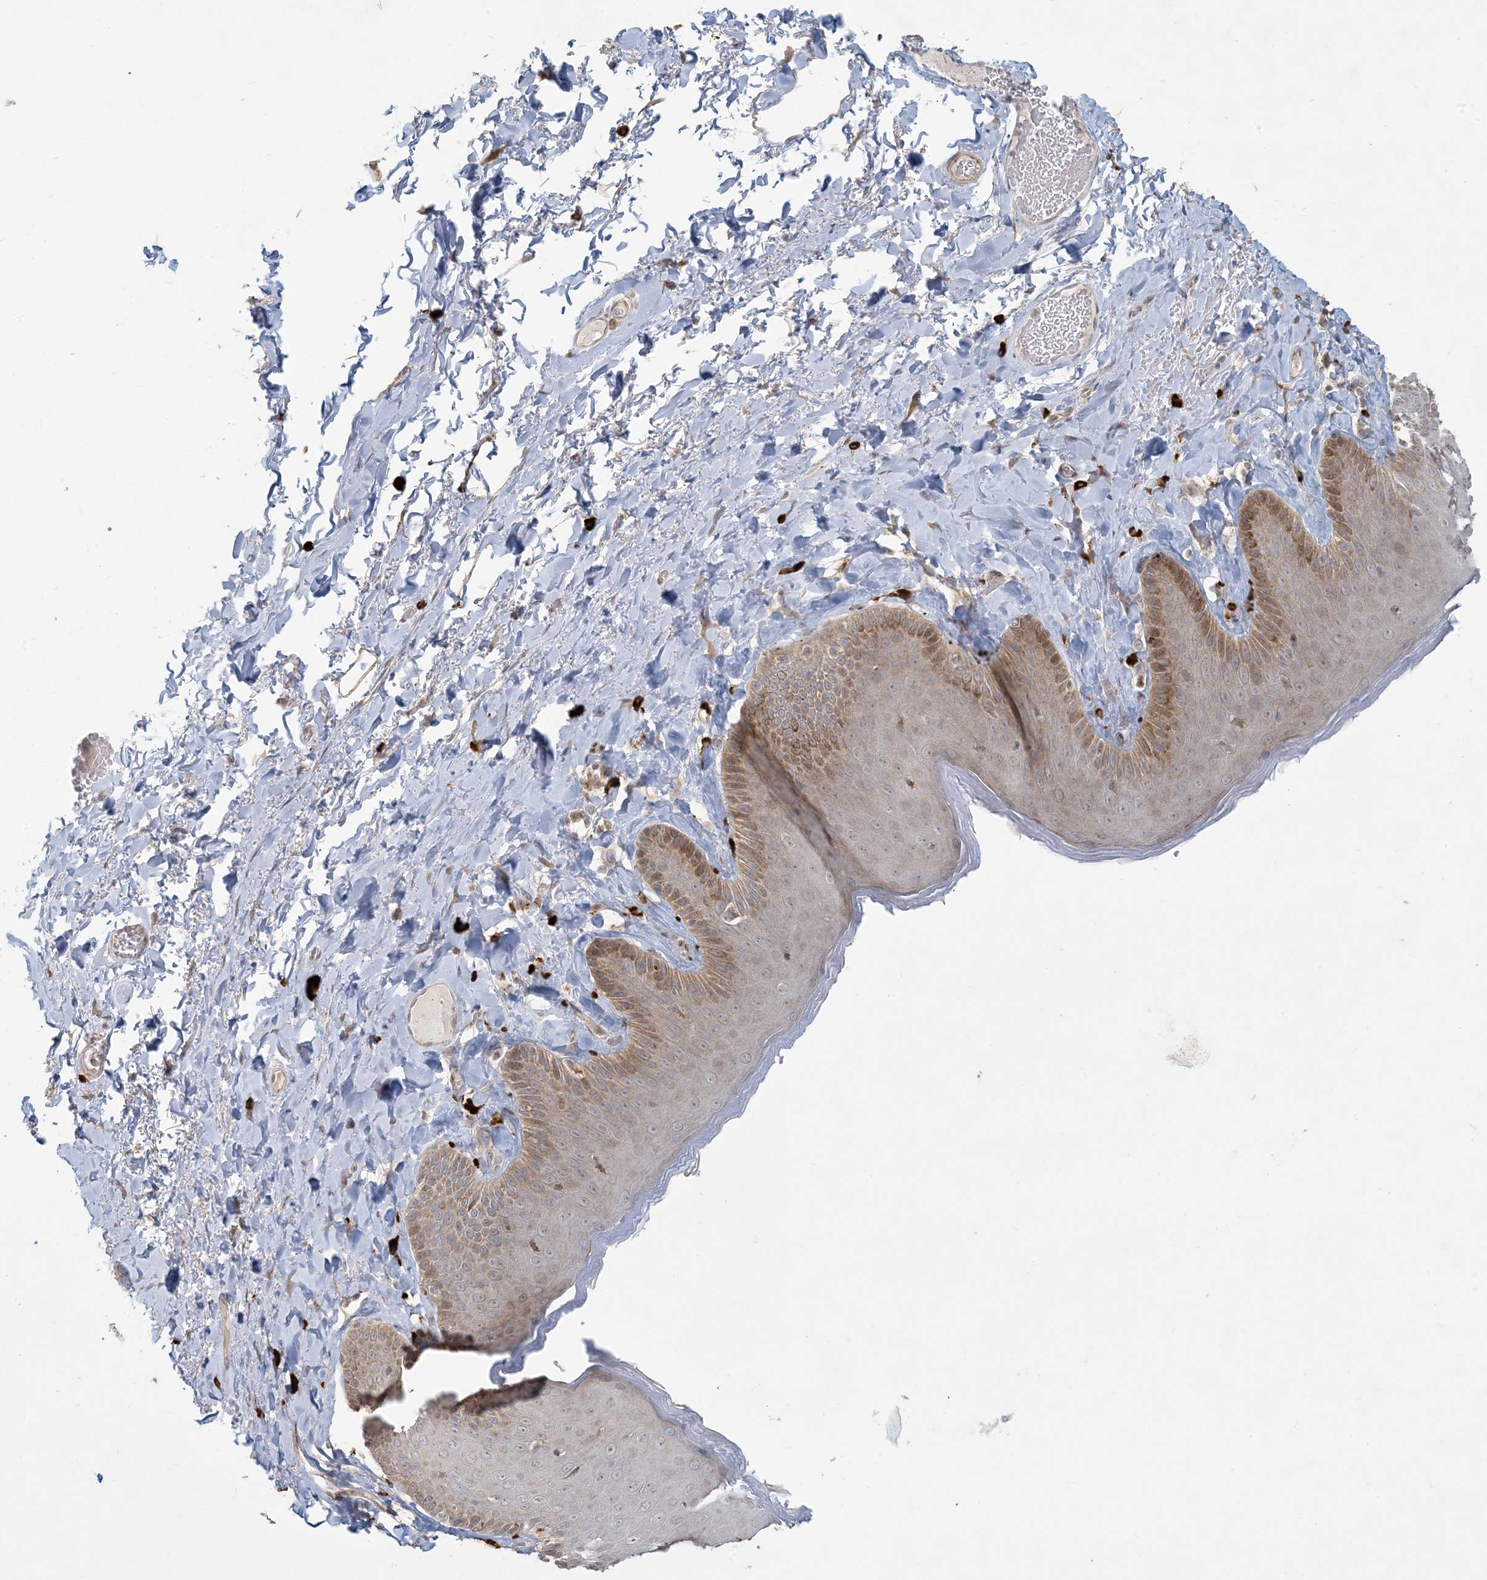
{"staining": {"intensity": "moderate", "quantity": "25%-75%", "location": "cytoplasmic/membranous"}, "tissue": "skin", "cell_type": "Epidermal cells", "image_type": "normal", "snomed": [{"axis": "morphology", "description": "Normal tissue, NOS"}, {"axis": "topography", "description": "Anal"}], "caption": "The image reveals a brown stain indicating the presence of a protein in the cytoplasmic/membranous of epidermal cells in skin.", "gene": "MCAT", "patient": {"sex": "male", "age": 69}}